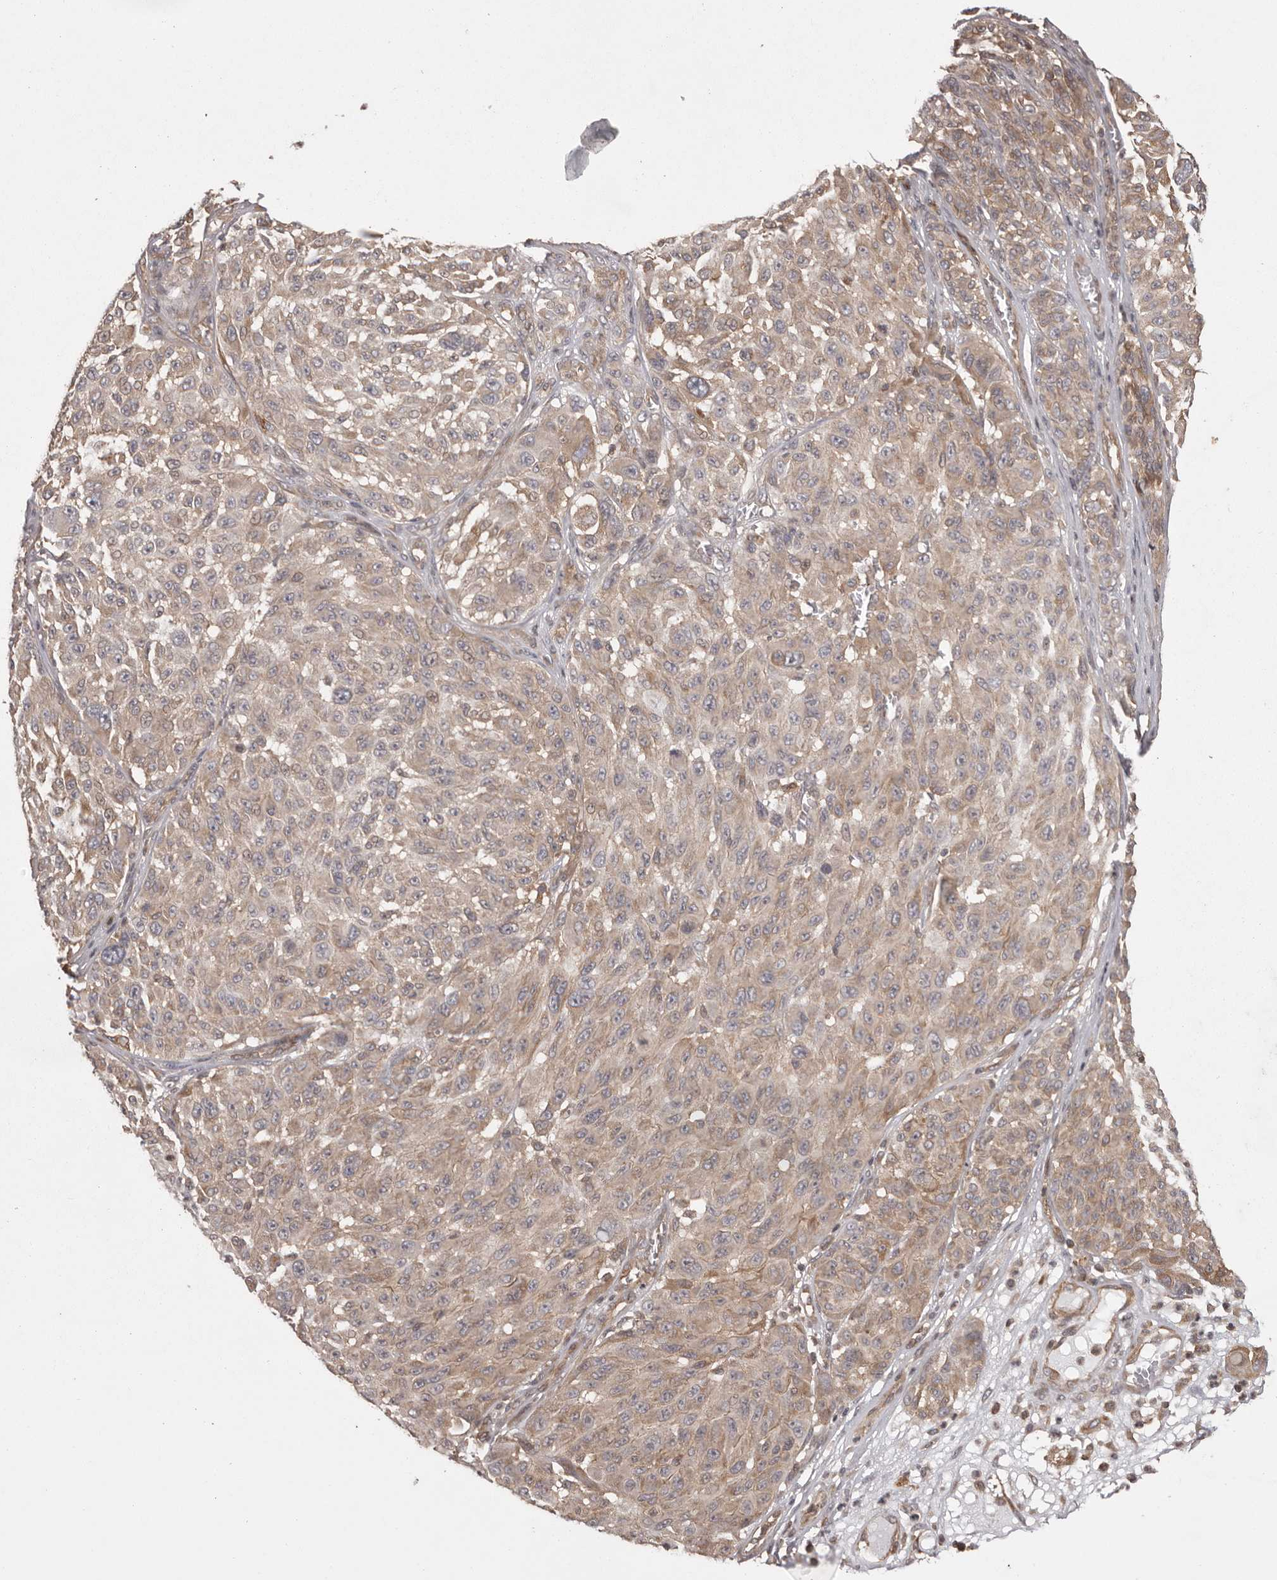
{"staining": {"intensity": "weak", "quantity": ">75%", "location": "cytoplasmic/membranous"}, "tissue": "melanoma", "cell_type": "Tumor cells", "image_type": "cancer", "snomed": [{"axis": "morphology", "description": "Malignant melanoma, NOS"}, {"axis": "topography", "description": "Skin"}], "caption": "Immunohistochemistry (IHC) (DAB (3,3'-diaminobenzidine)) staining of melanoma exhibits weak cytoplasmic/membranous protein staining in about >75% of tumor cells.", "gene": "NFKBIA", "patient": {"sex": "male", "age": 83}}